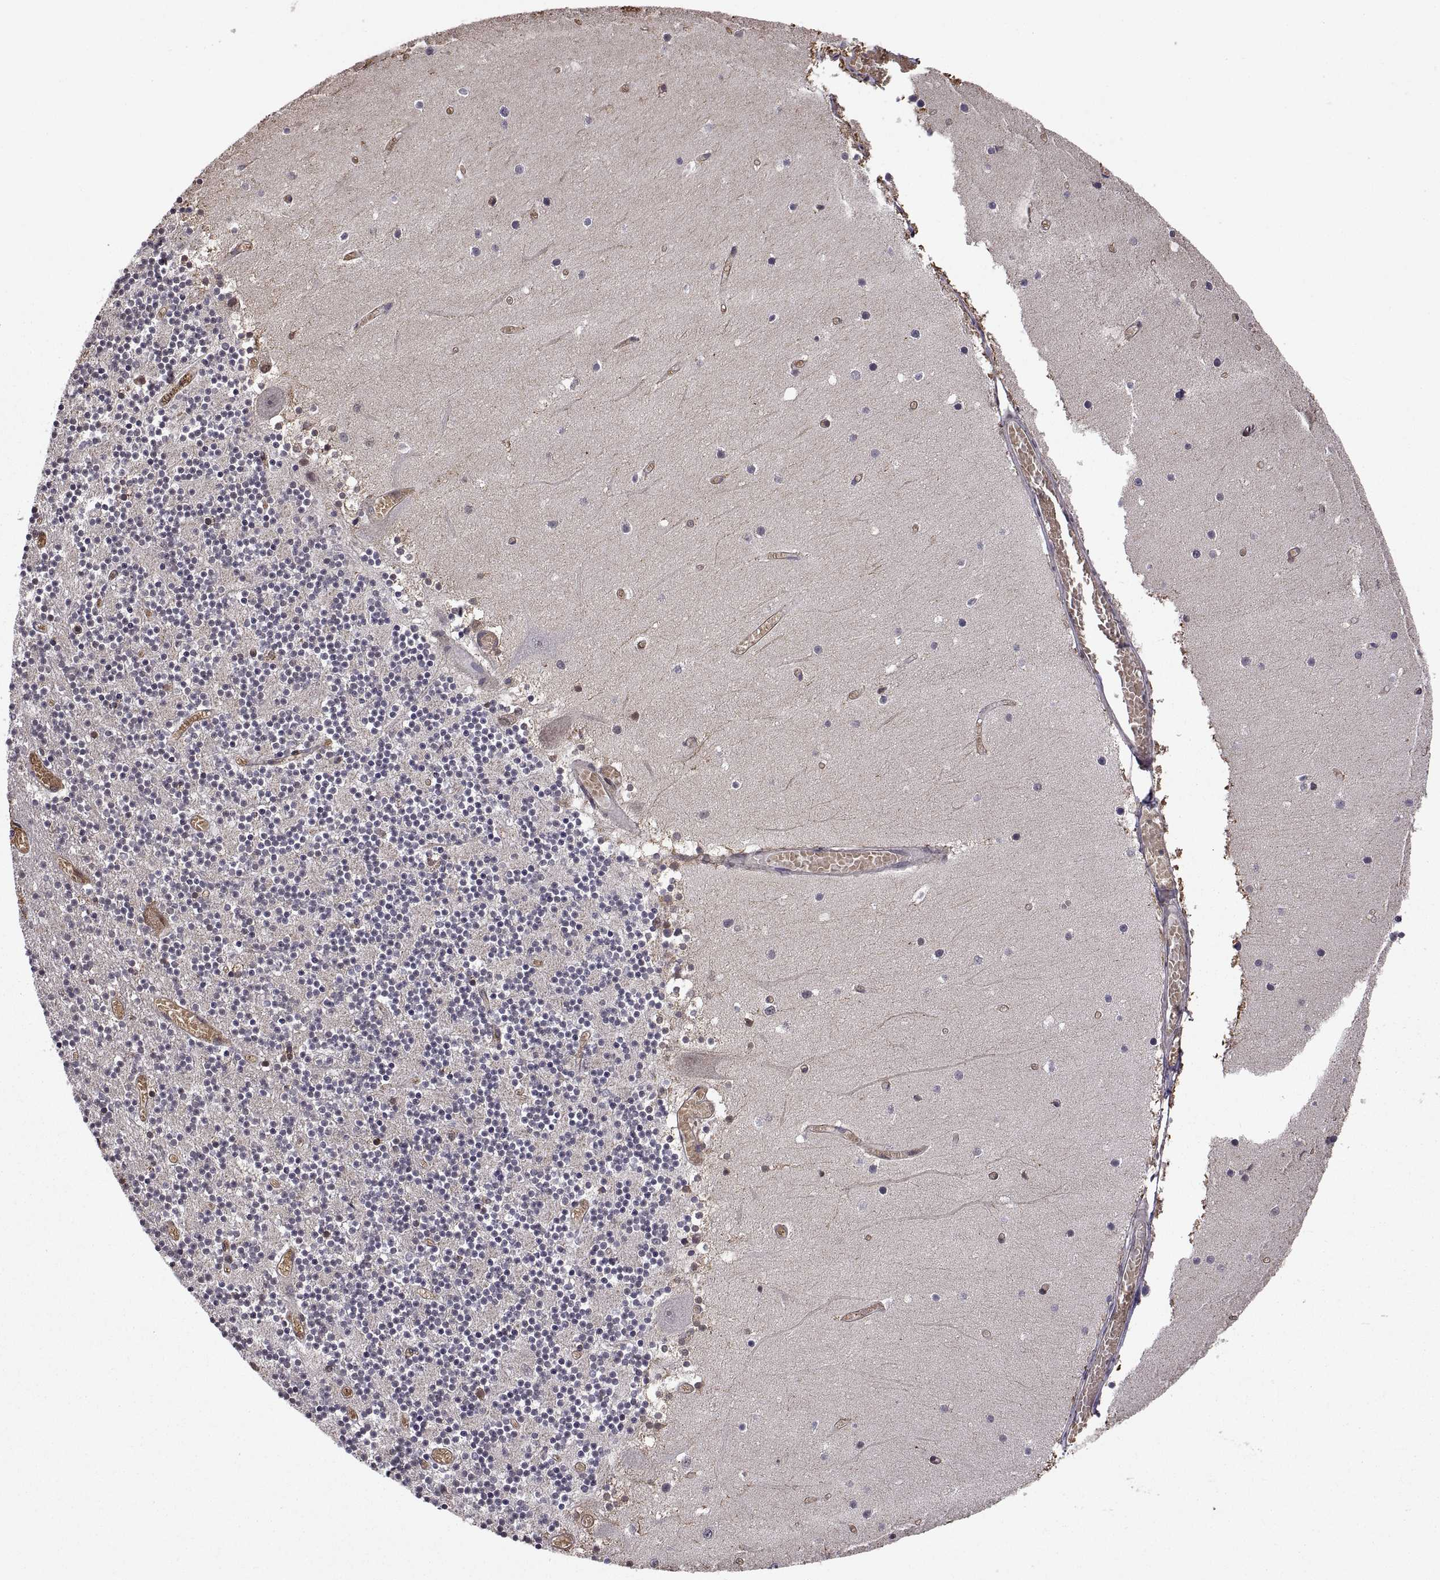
{"staining": {"intensity": "weak", "quantity": "<25%", "location": "nuclear"}, "tissue": "cerebellum", "cell_type": "Cells in granular layer", "image_type": "normal", "snomed": [{"axis": "morphology", "description": "Normal tissue, NOS"}, {"axis": "topography", "description": "Cerebellum"}], "caption": "High power microscopy histopathology image of an immunohistochemistry image of benign cerebellum, revealing no significant staining in cells in granular layer. The staining was performed using DAB (3,3'-diaminobenzidine) to visualize the protein expression in brown, while the nuclei were stained in blue with hematoxylin (Magnification: 20x).", "gene": "ZNRF2", "patient": {"sex": "female", "age": 28}}